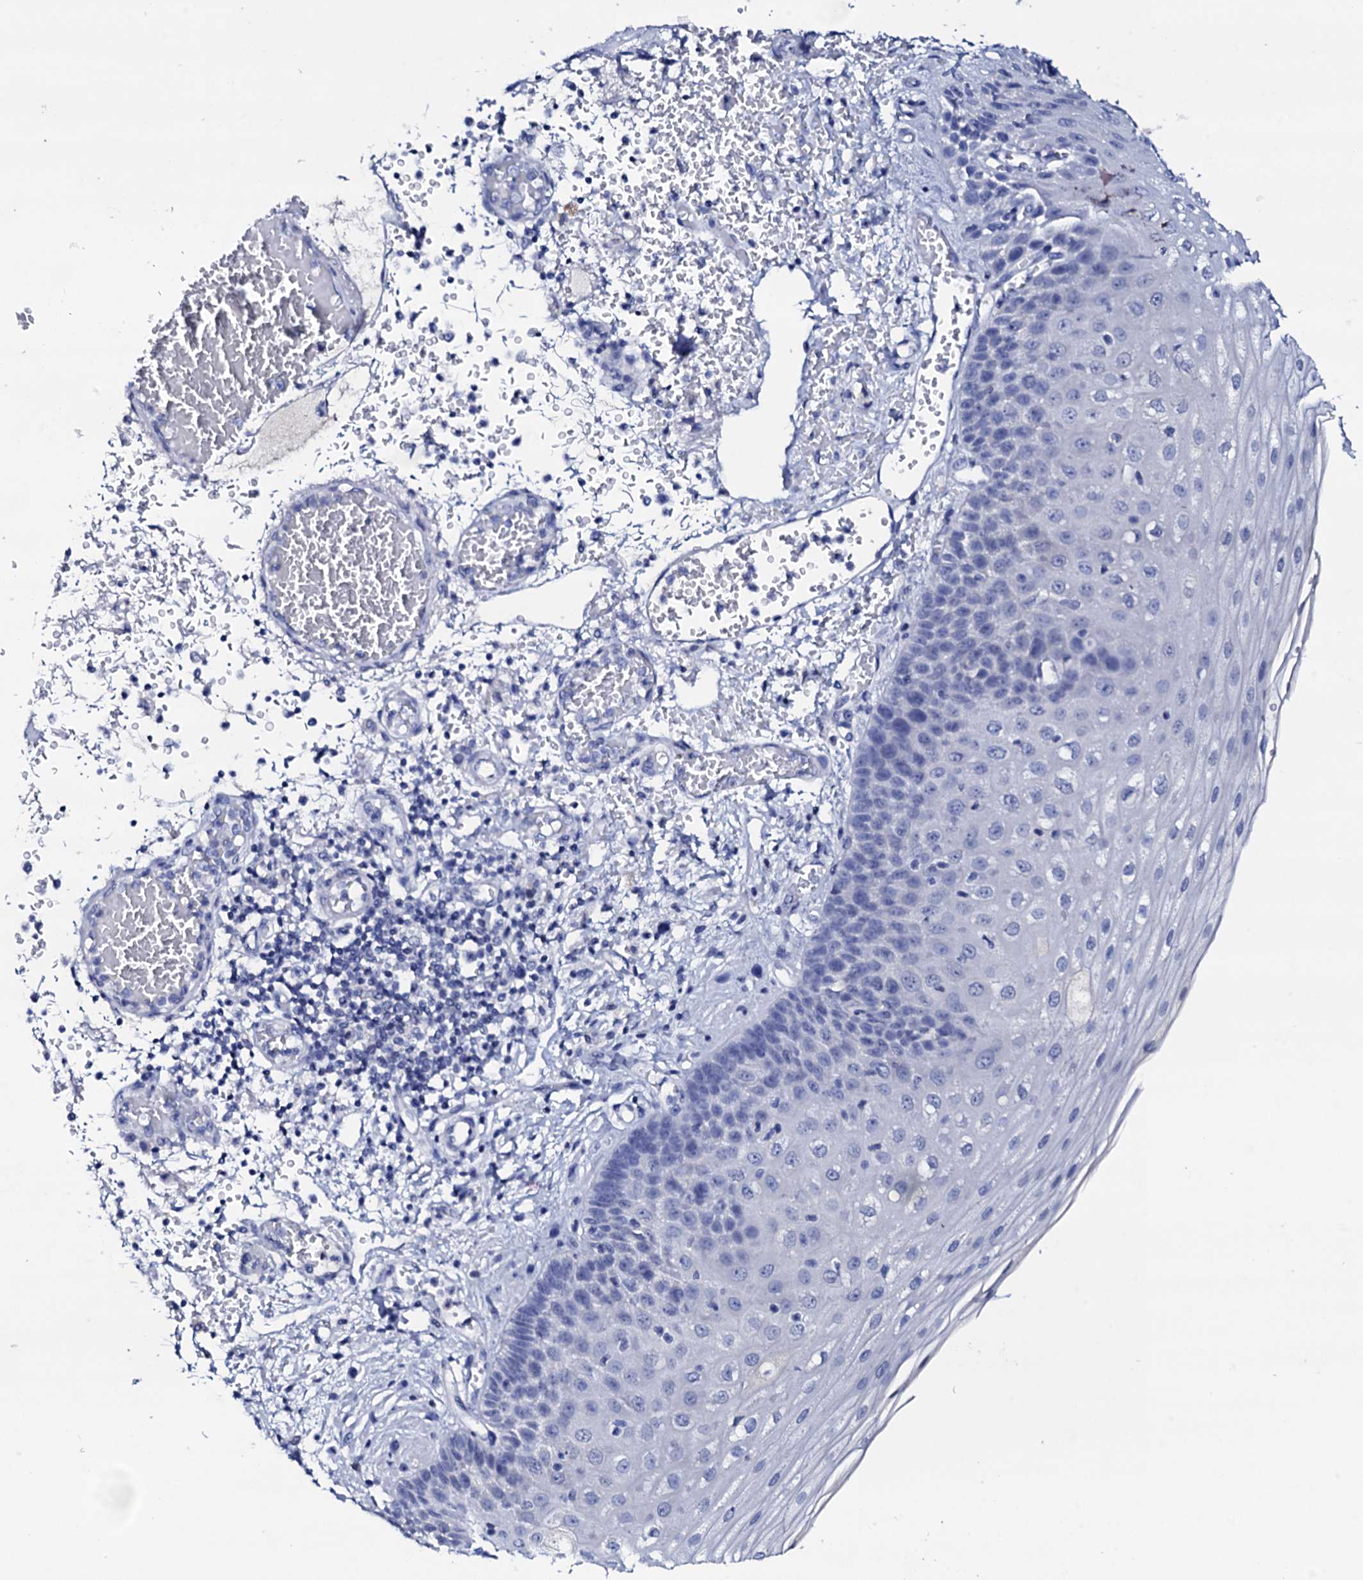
{"staining": {"intensity": "negative", "quantity": "none", "location": "none"}, "tissue": "esophagus", "cell_type": "Squamous epithelial cells", "image_type": "normal", "snomed": [{"axis": "morphology", "description": "Normal tissue, NOS"}, {"axis": "topography", "description": "Esophagus"}], "caption": "Squamous epithelial cells are negative for protein expression in normal human esophagus. (DAB immunohistochemistry (IHC) with hematoxylin counter stain).", "gene": "FBXL16", "patient": {"sex": "male", "age": 81}}